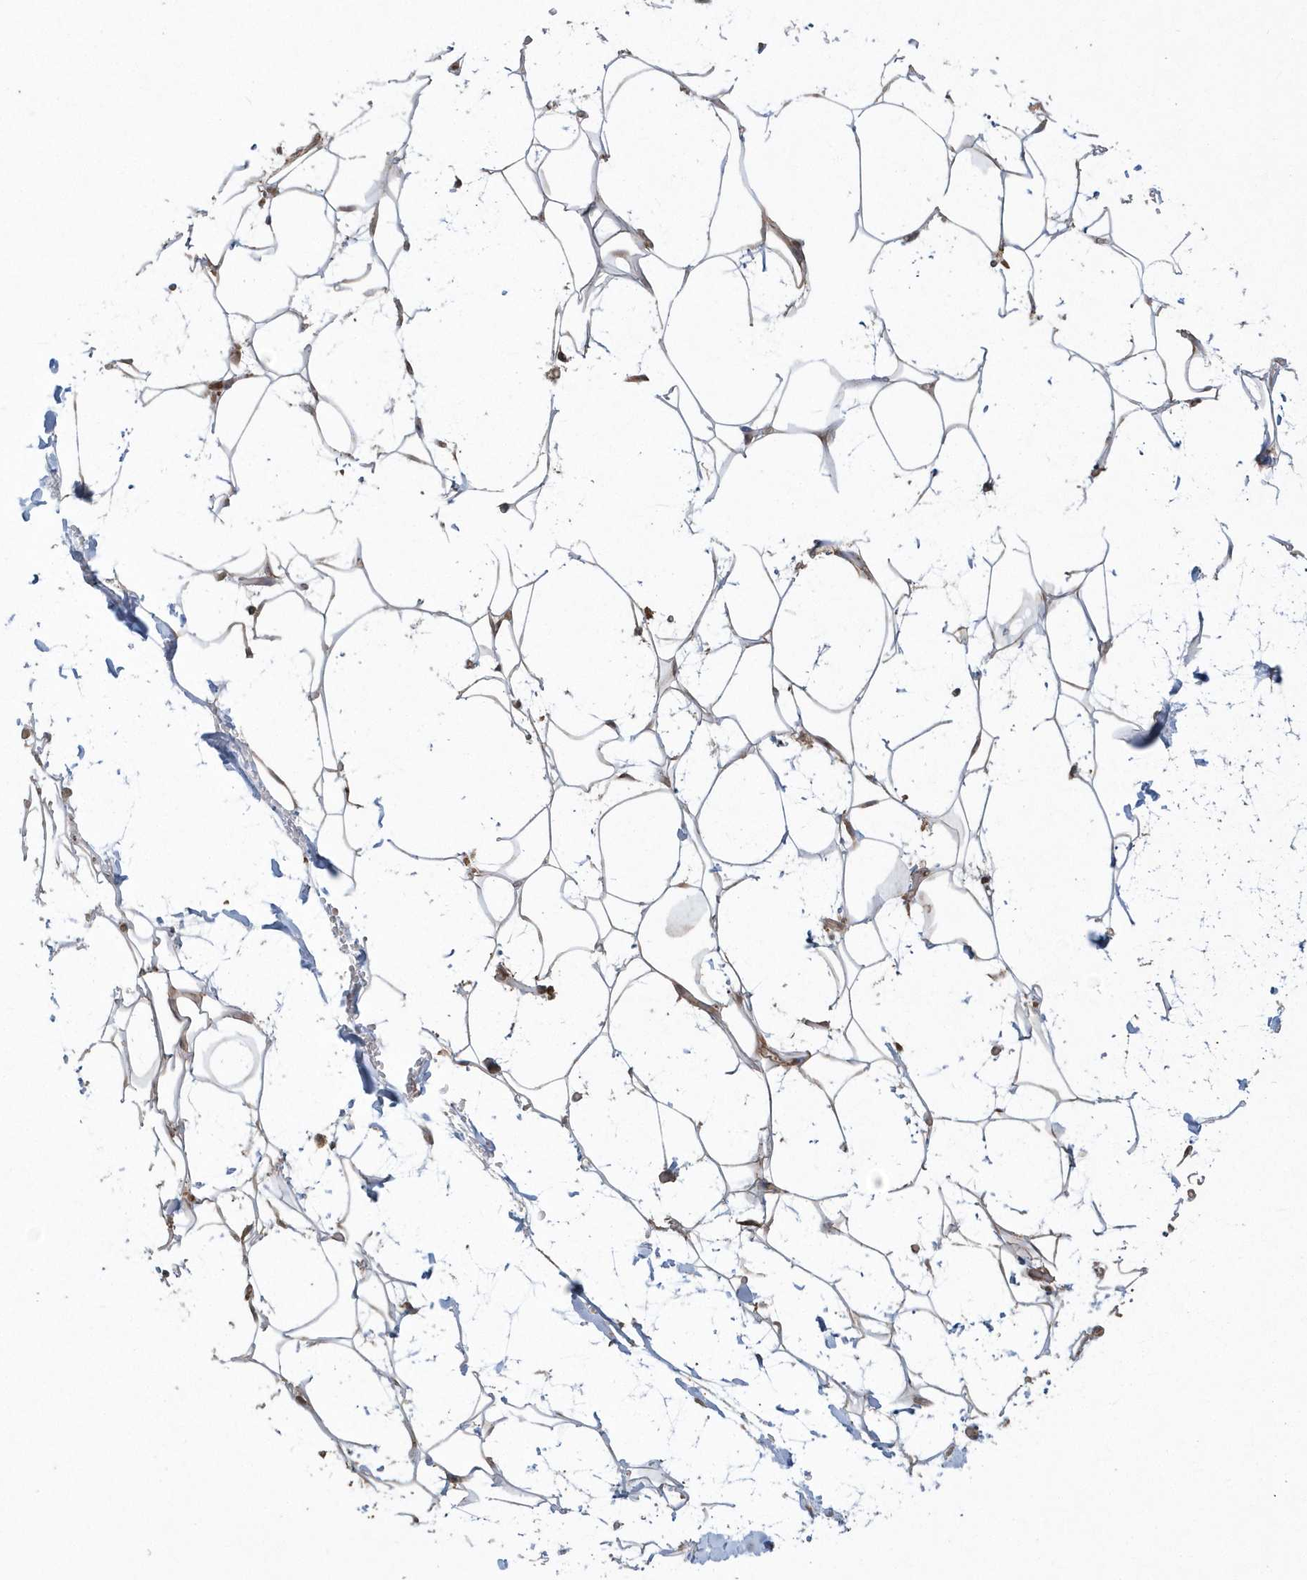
{"staining": {"intensity": "negative", "quantity": "none", "location": "none"}, "tissue": "adipose tissue", "cell_type": "Adipocytes", "image_type": "normal", "snomed": [{"axis": "morphology", "description": "Normal tissue, NOS"}, {"axis": "topography", "description": "Breast"}], "caption": "IHC histopathology image of benign adipose tissue stained for a protein (brown), which reveals no staining in adipocytes.", "gene": "ARMC8", "patient": {"sex": "female", "age": 26}}